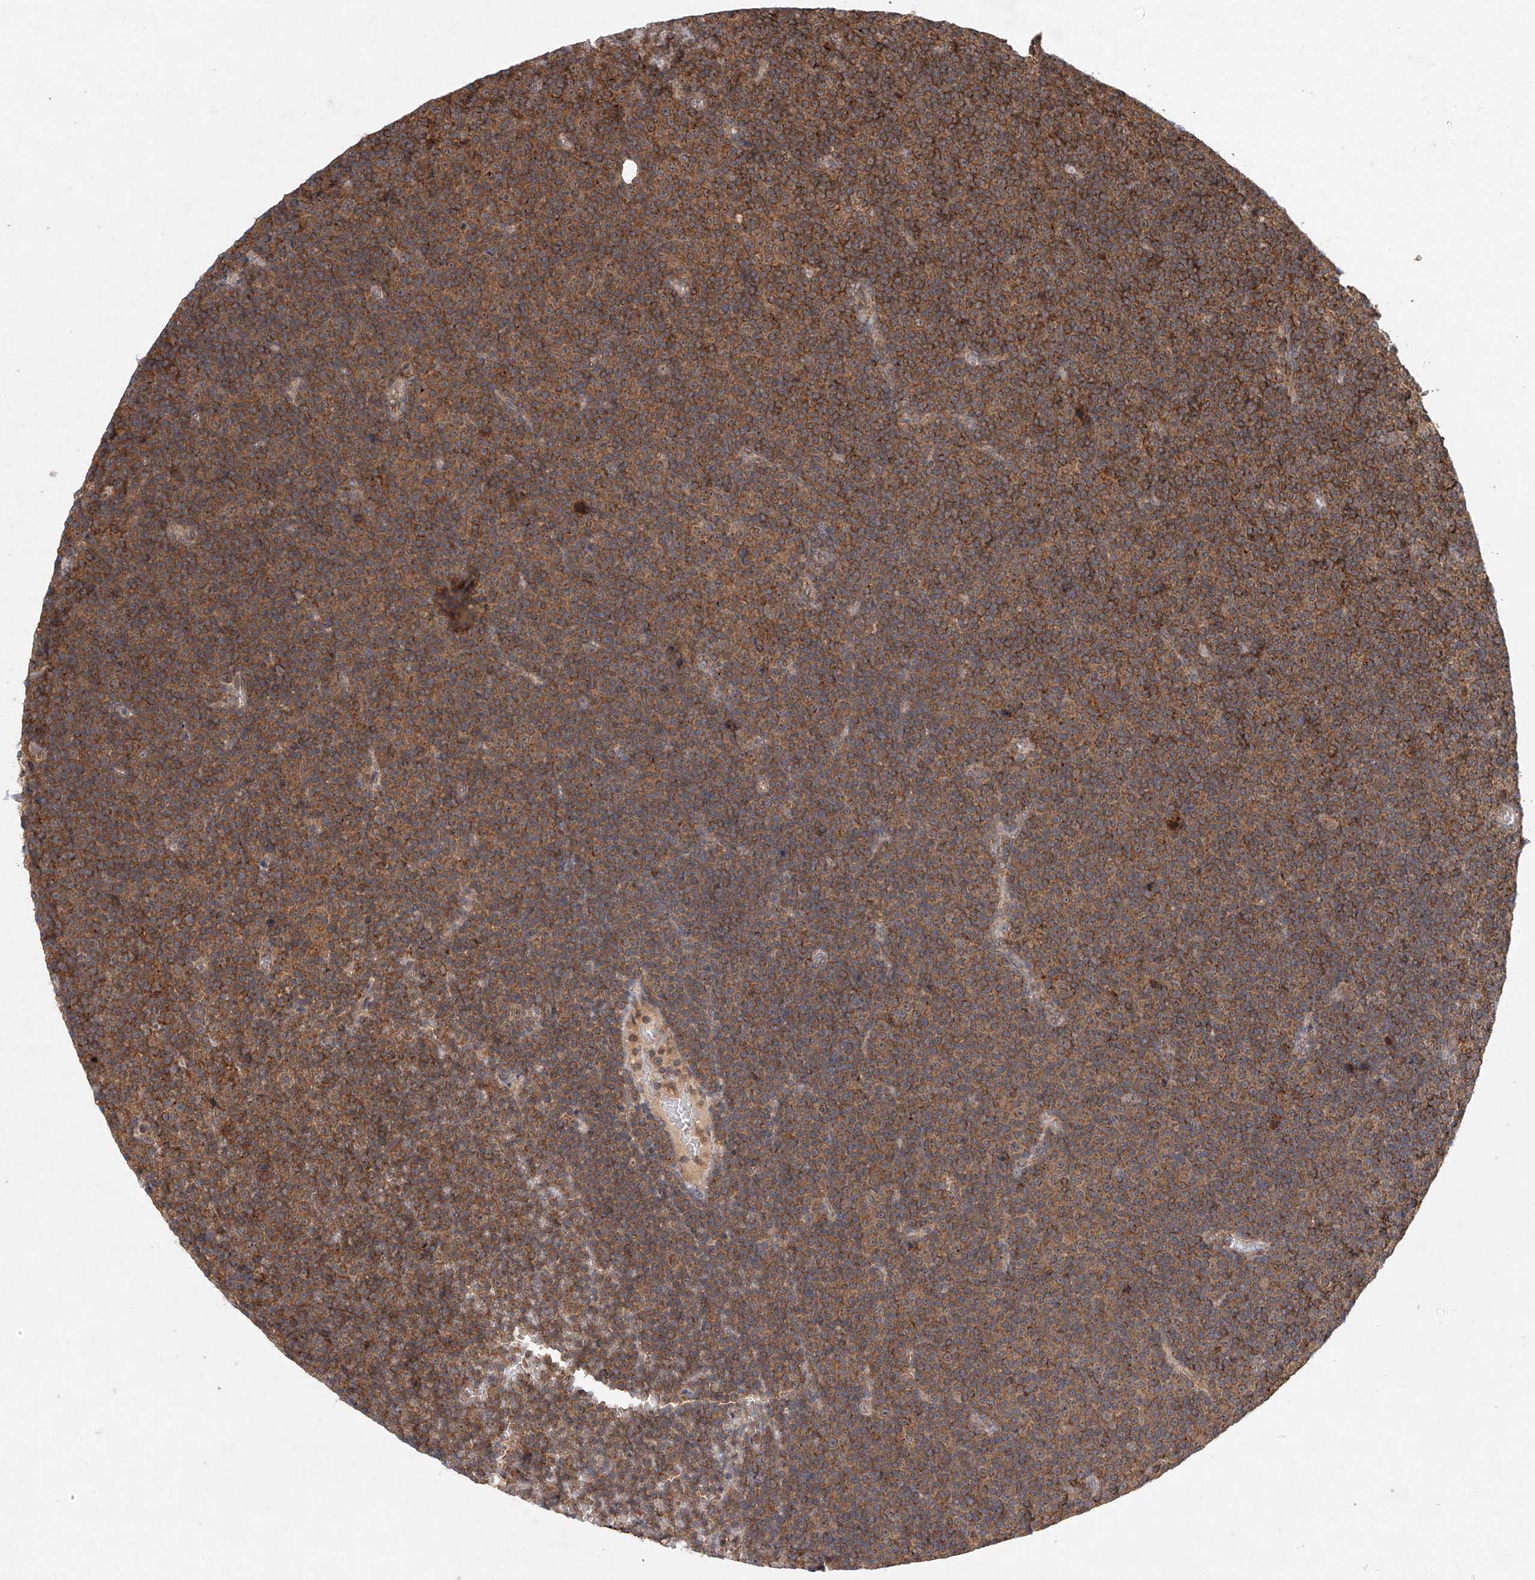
{"staining": {"intensity": "moderate", "quantity": ">75%", "location": "cytoplasmic/membranous"}, "tissue": "lymphoma", "cell_type": "Tumor cells", "image_type": "cancer", "snomed": [{"axis": "morphology", "description": "Malignant lymphoma, non-Hodgkin's type, Low grade"}, {"axis": "topography", "description": "Lymph node"}], "caption": "Lymphoma stained with a protein marker reveals moderate staining in tumor cells.", "gene": "DCAF11", "patient": {"sex": "female", "age": 67}}